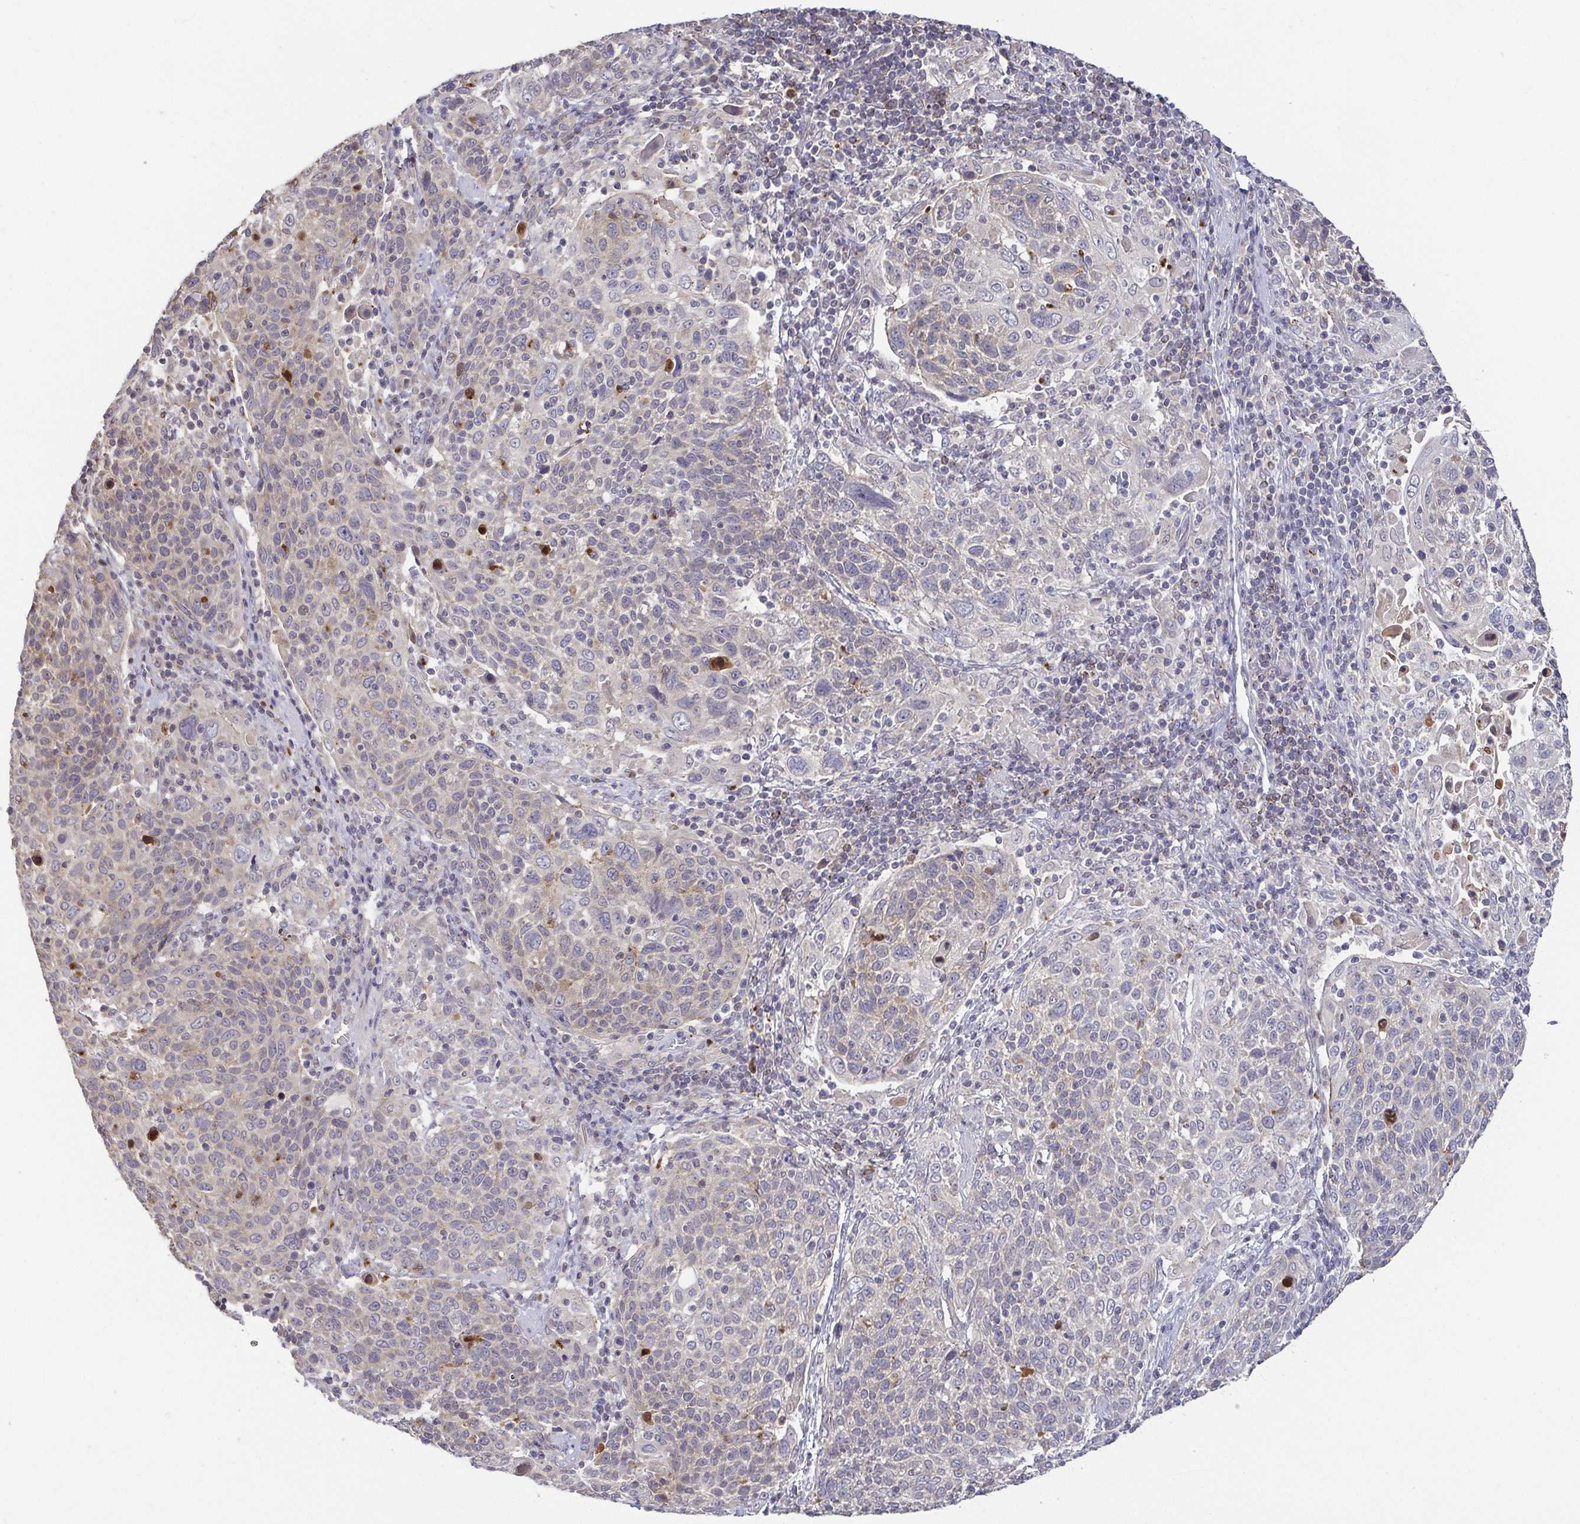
{"staining": {"intensity": "weak", "quantity": "<25%", "location": "cytoplasmic/membranous"}, "tissue": "cervical cancer", "cell_type": "Tumor cells", "image_type": "cancer", "snomed": [{"axis": "morphology", "description": "Squamous cell carcinoma, NOS"}, {"axis": "topography", "description": "Cervix"}], "caption": "This is a histopathology image of immunohistochemistry (IHC) staining of squamous cell carcinoma (cervical), which shows no positivity in tumor cells. (Brightfield microscopy of DAB immunohistochemistry at high magnification).", "gene": "OSBPL7", "patient": {"sex": "female", "age": 61}}